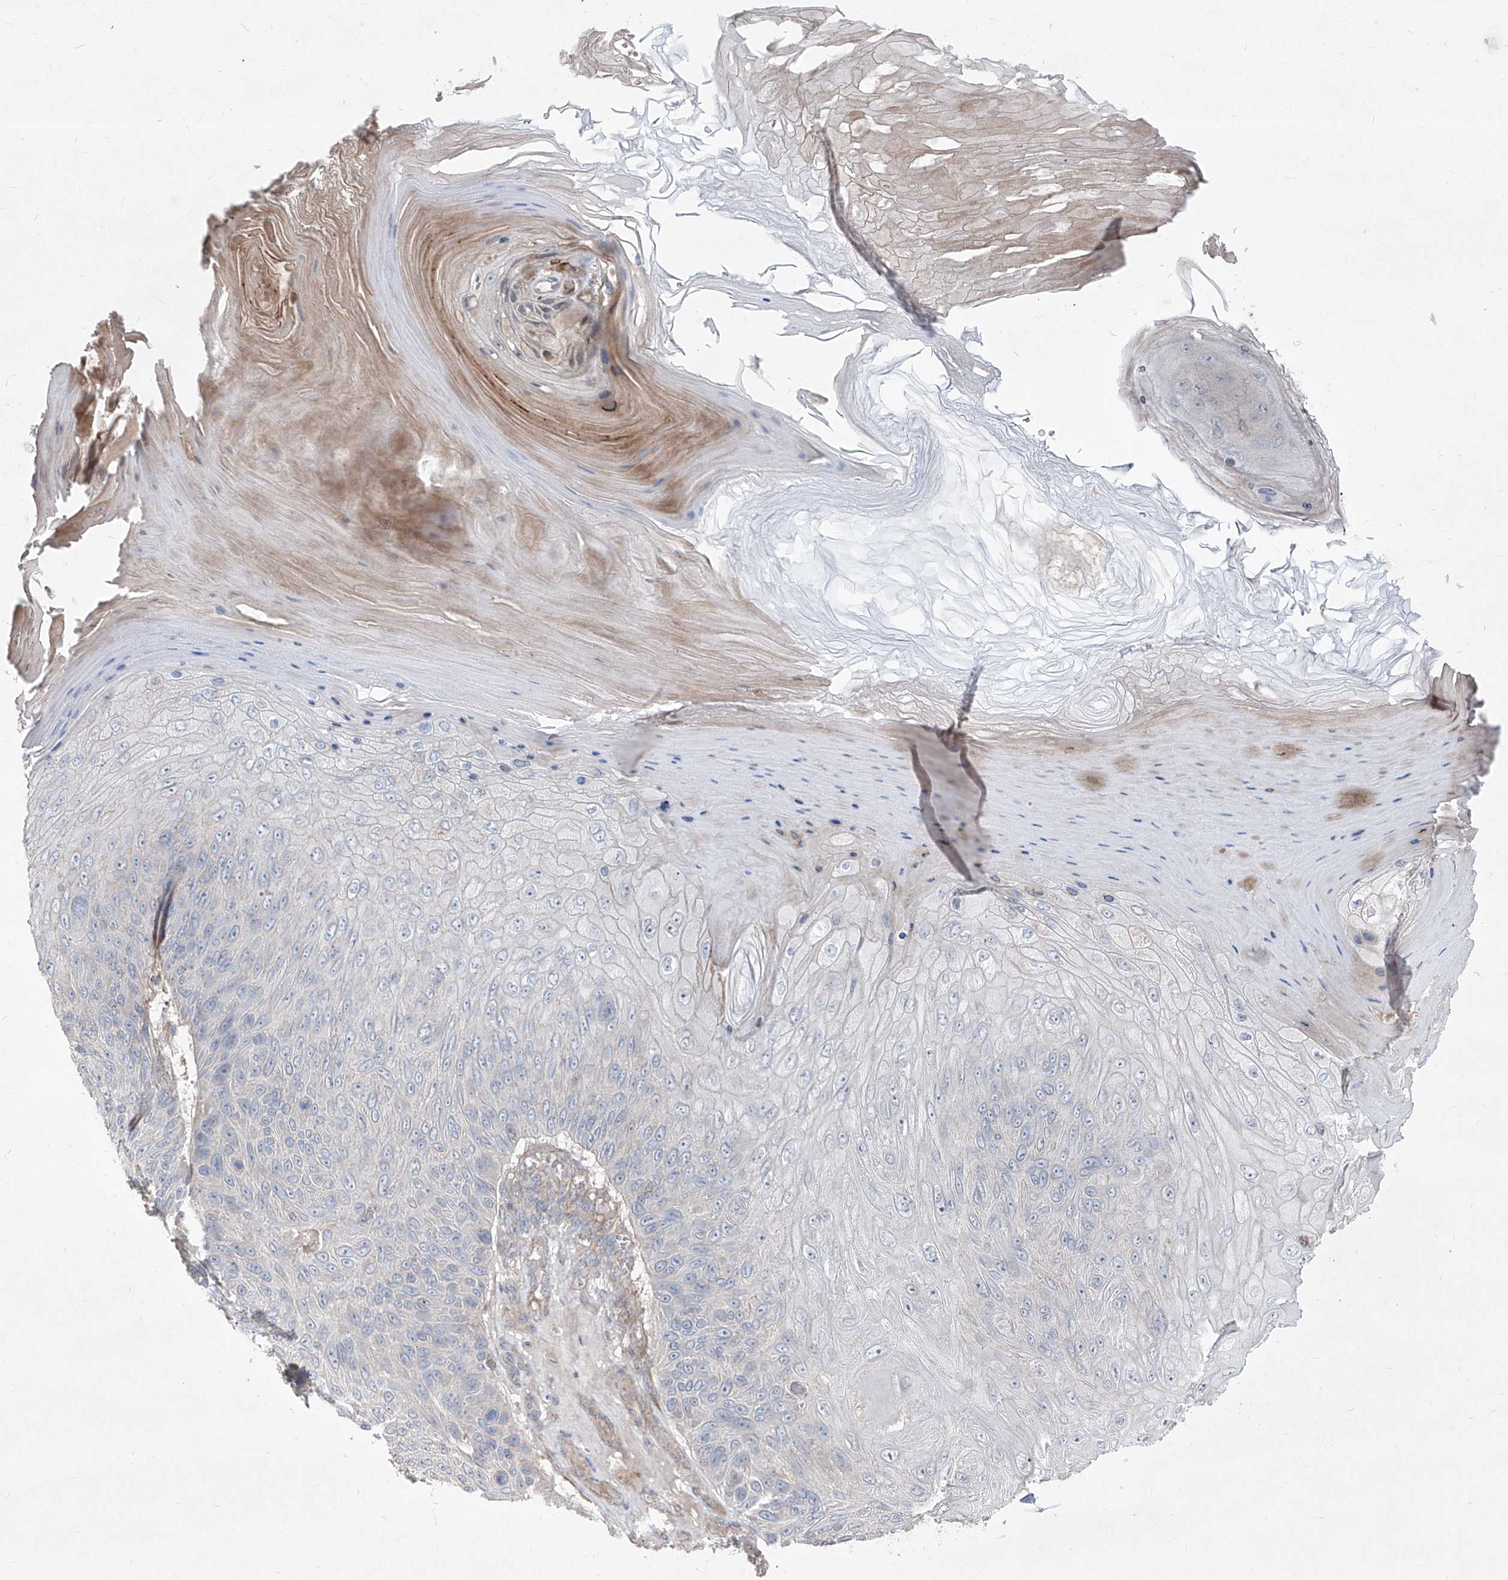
{"staining": {"intensity": "negative", "quantity": "none", "location": "none"}, "tissue": "skin cancer", "cell_type": "Tumor cells", "image_type": "cancer", "snomed": [{"axis": "morphology", "description": "Squamous cell carcinoma, NOS"}, {"axis": "topography", "description": "Skin"}], "caption": "DAB immunohistochemical staining of human skin squamous cell carcinoma displays no significant expression in tumor cells.", "gene": "UFD1", "patient": {"sex": "female", "age": 88}}